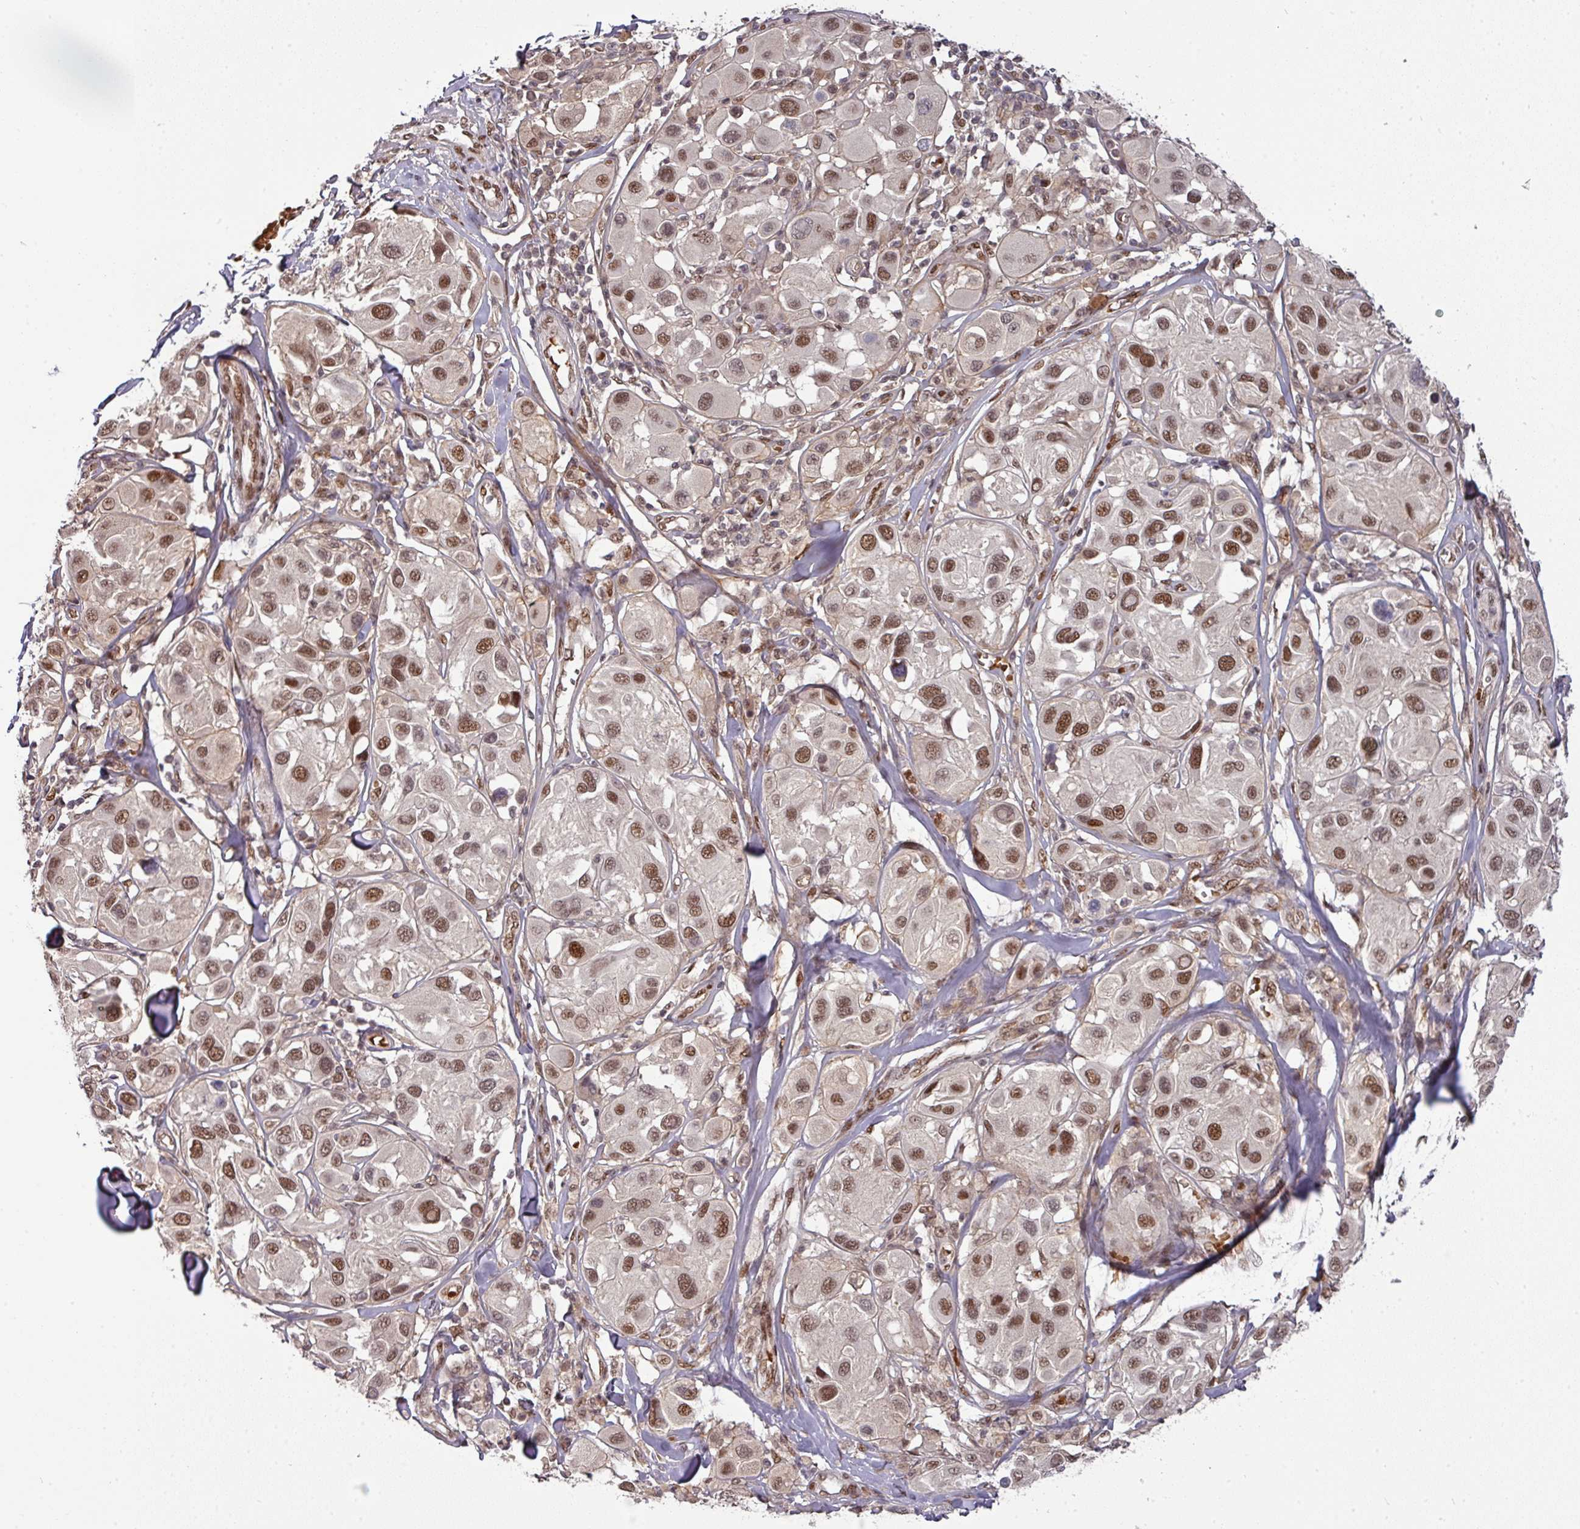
{"staining": {"intensity": "moderate", "quantity": ">75%", "location": "nuclear"}, "tissue": "melanoma", "cell_type": "Tumor cells", "image_type": "cancer", "snomed": [{"axis": "morphology", "description": "Malignant melanoma, Metastatic site"}, {"axis": "topography", "description": "Skin"}], "caption": "Moderate nuclear positivity is seen in approximately >75% of tumor cells in melanoma. The staining was performed using DAB (3,3'-diaminobenzidine) to visualize the protein expression in brown, while the nuclei were stained in blue with hematoxylin (Magnification: 20x).", "gene": "CIC", "patient": {"sex": "male", "age": 41}}